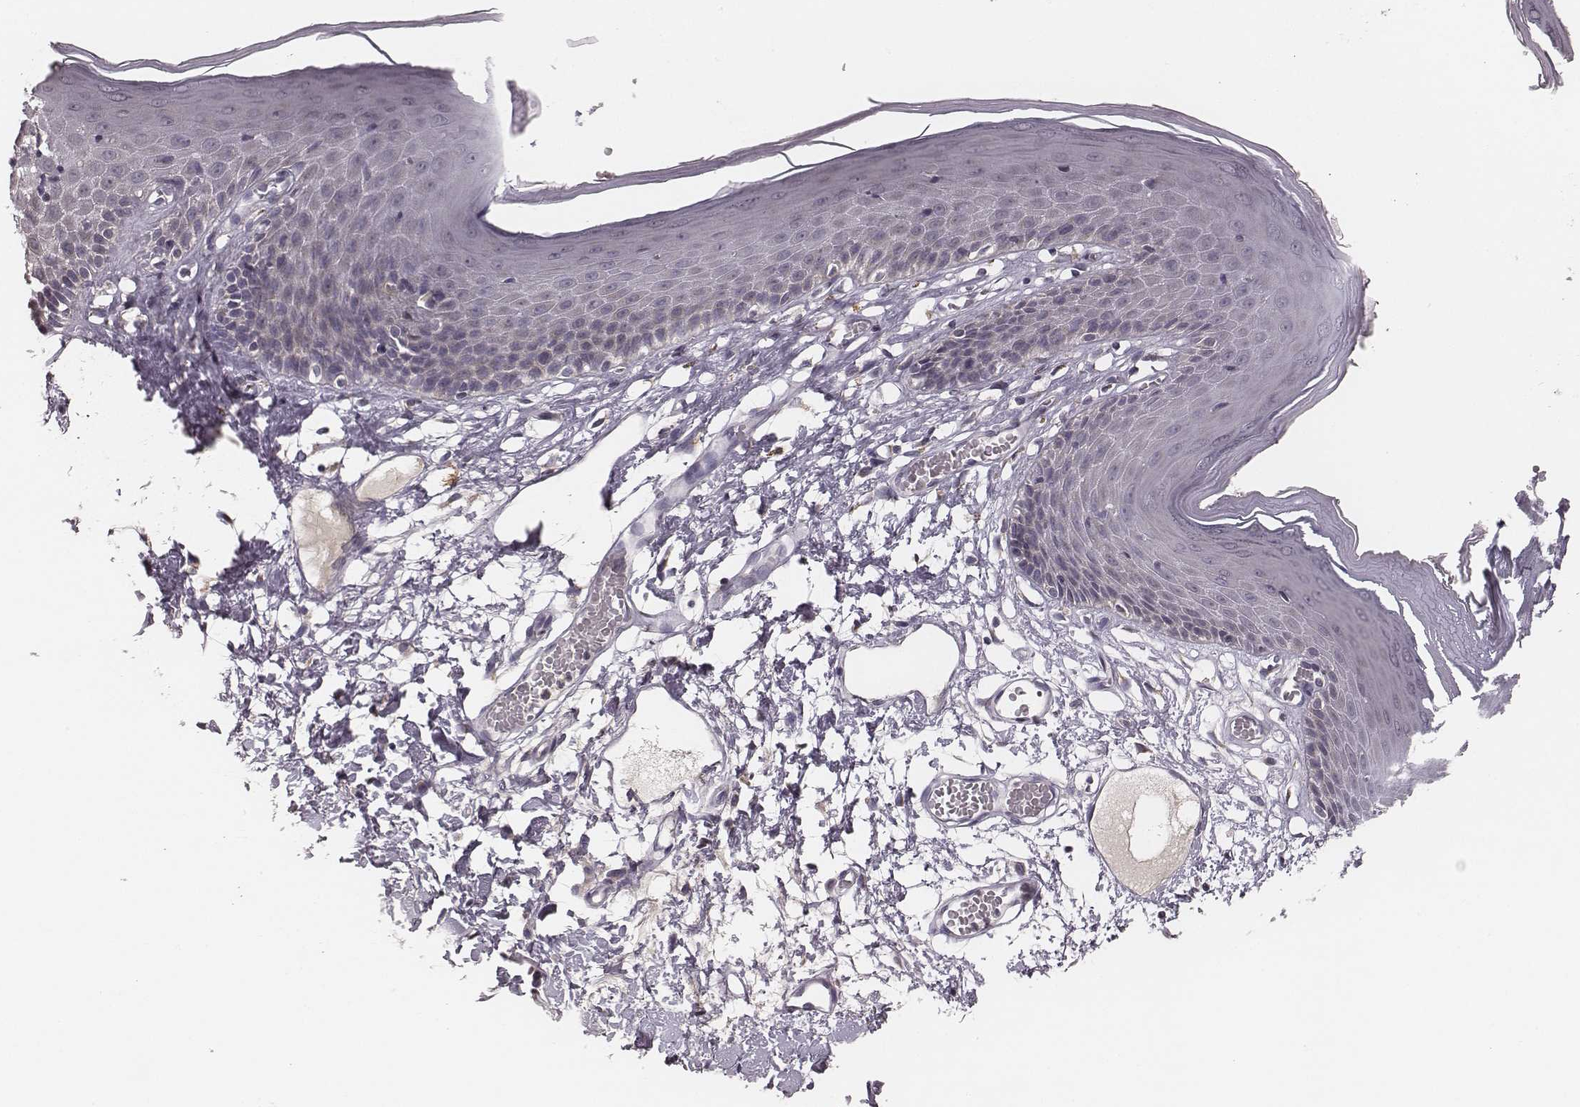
{"staining": {"intensity": "negative", "quantity": "none", "location": "none"}, "tissue": "skin", "cell_type": "Epidermal cells", "image_type": "normal", "snomed": [{"axis": "morphology", "description": "Normal tissue, NOS"}, {"axis": "topography", "description": "Vulva"}], "caption": "The immunohistochemistry (IHC) histopathology image has no significant positivity in epidermal cells of skin.", "gene": "P2RX5", "patient": {"sex": "female", "age": 68}}